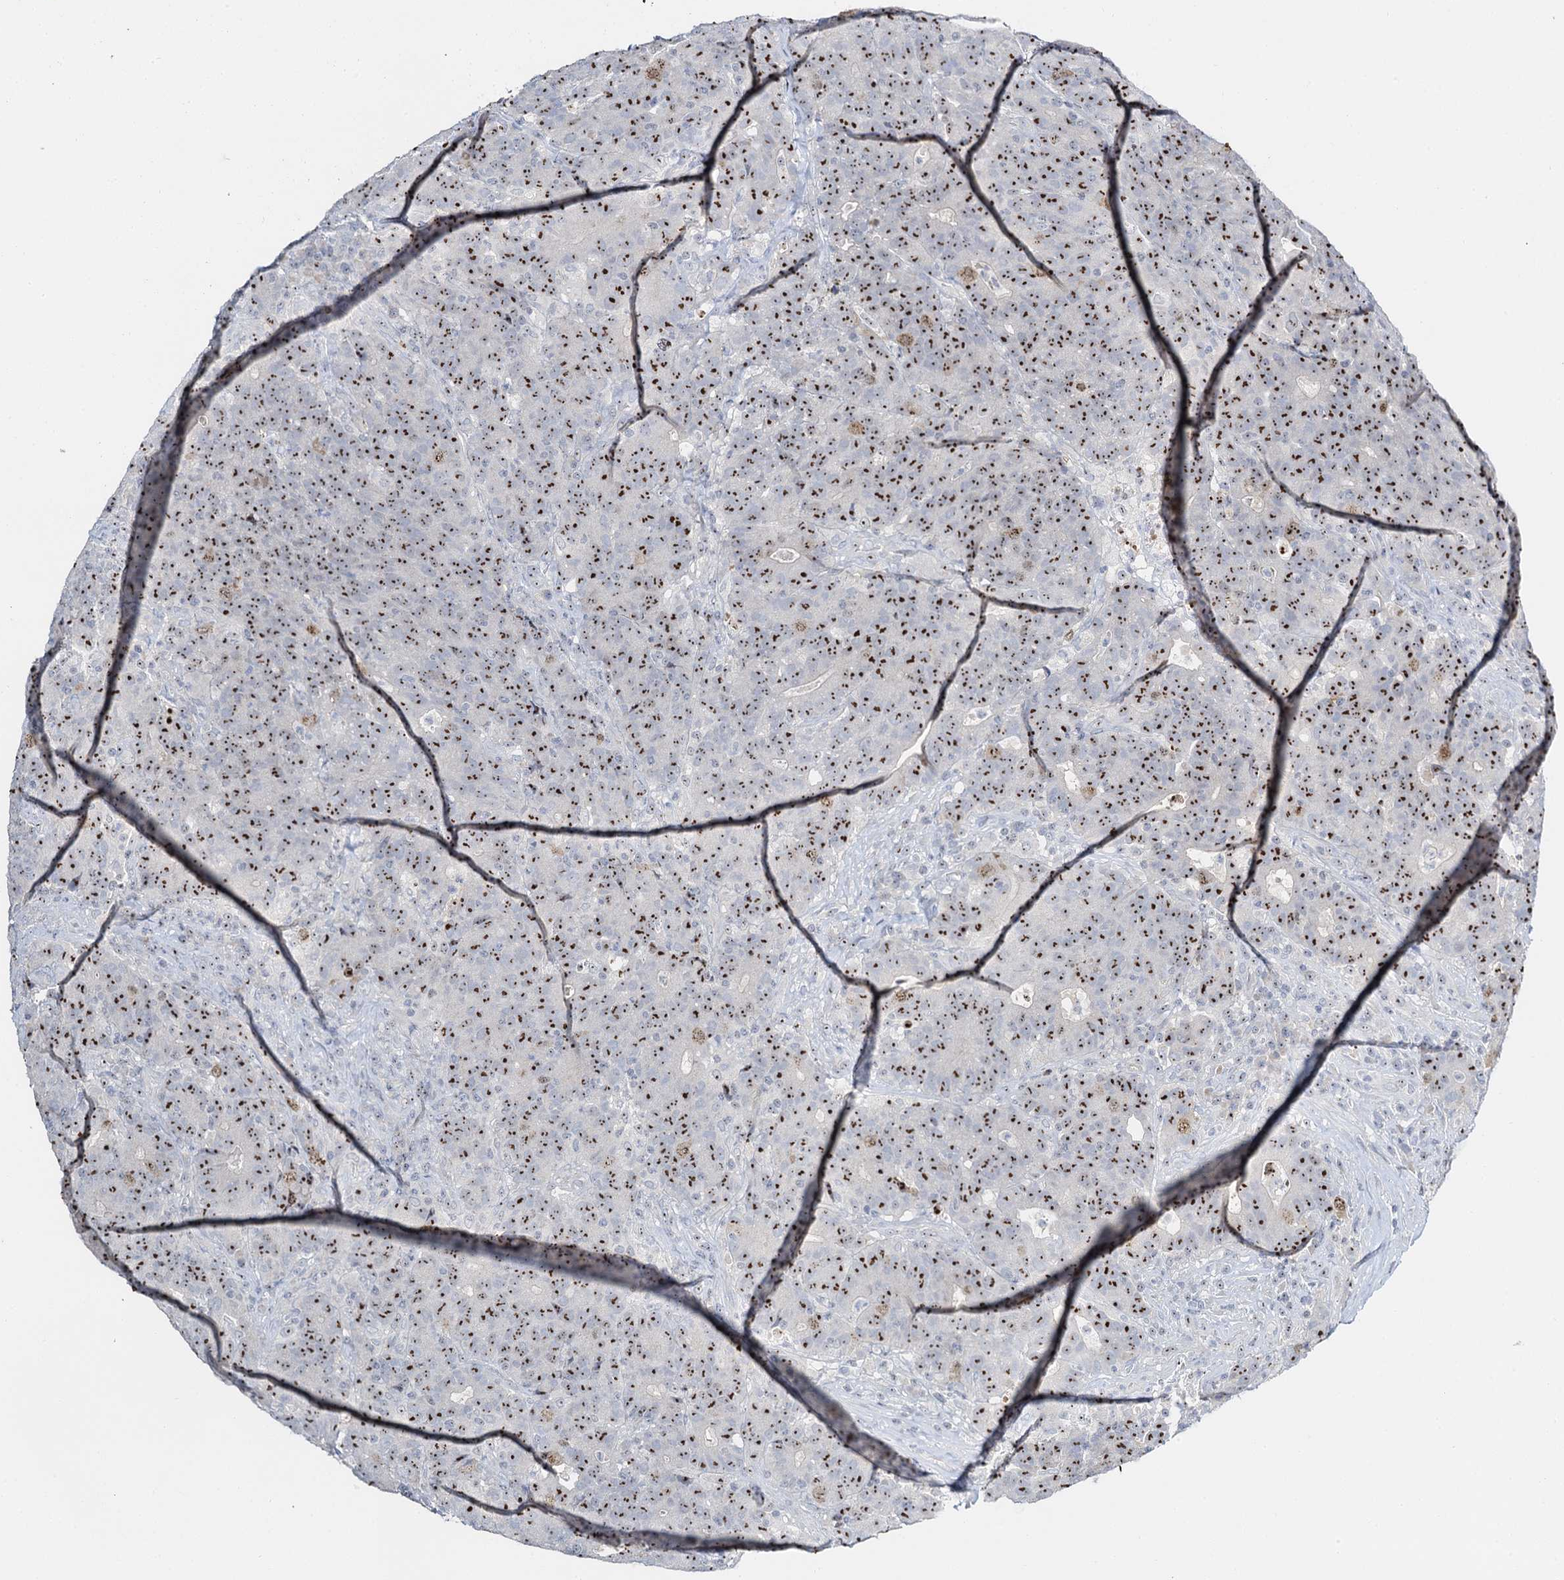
{"staining": {"intensity": "moderate", "quantity": ">75%", "location": "nuclear"}, "tissue": "colorectal cancer", "cell_type": "Tumor cells", "image_type": "cancer", "snomed": [{"axis": "morphology", "description": "Adenocarcinoma, NOS"}, {"axis": "topography", "description": "Colon"}], "caption": "Immunohistochemistry image of neoplastic tissue: colorectal adenocarcinoma stained using immunohistochemistry (IHC) exhibits medium levels of moderate protein expression localized specifically in the nuclear of tumor cells, appearing as a nuclear brown color.", "gene": "NOP2", "patient": {"sex": "female", "age": 75}}